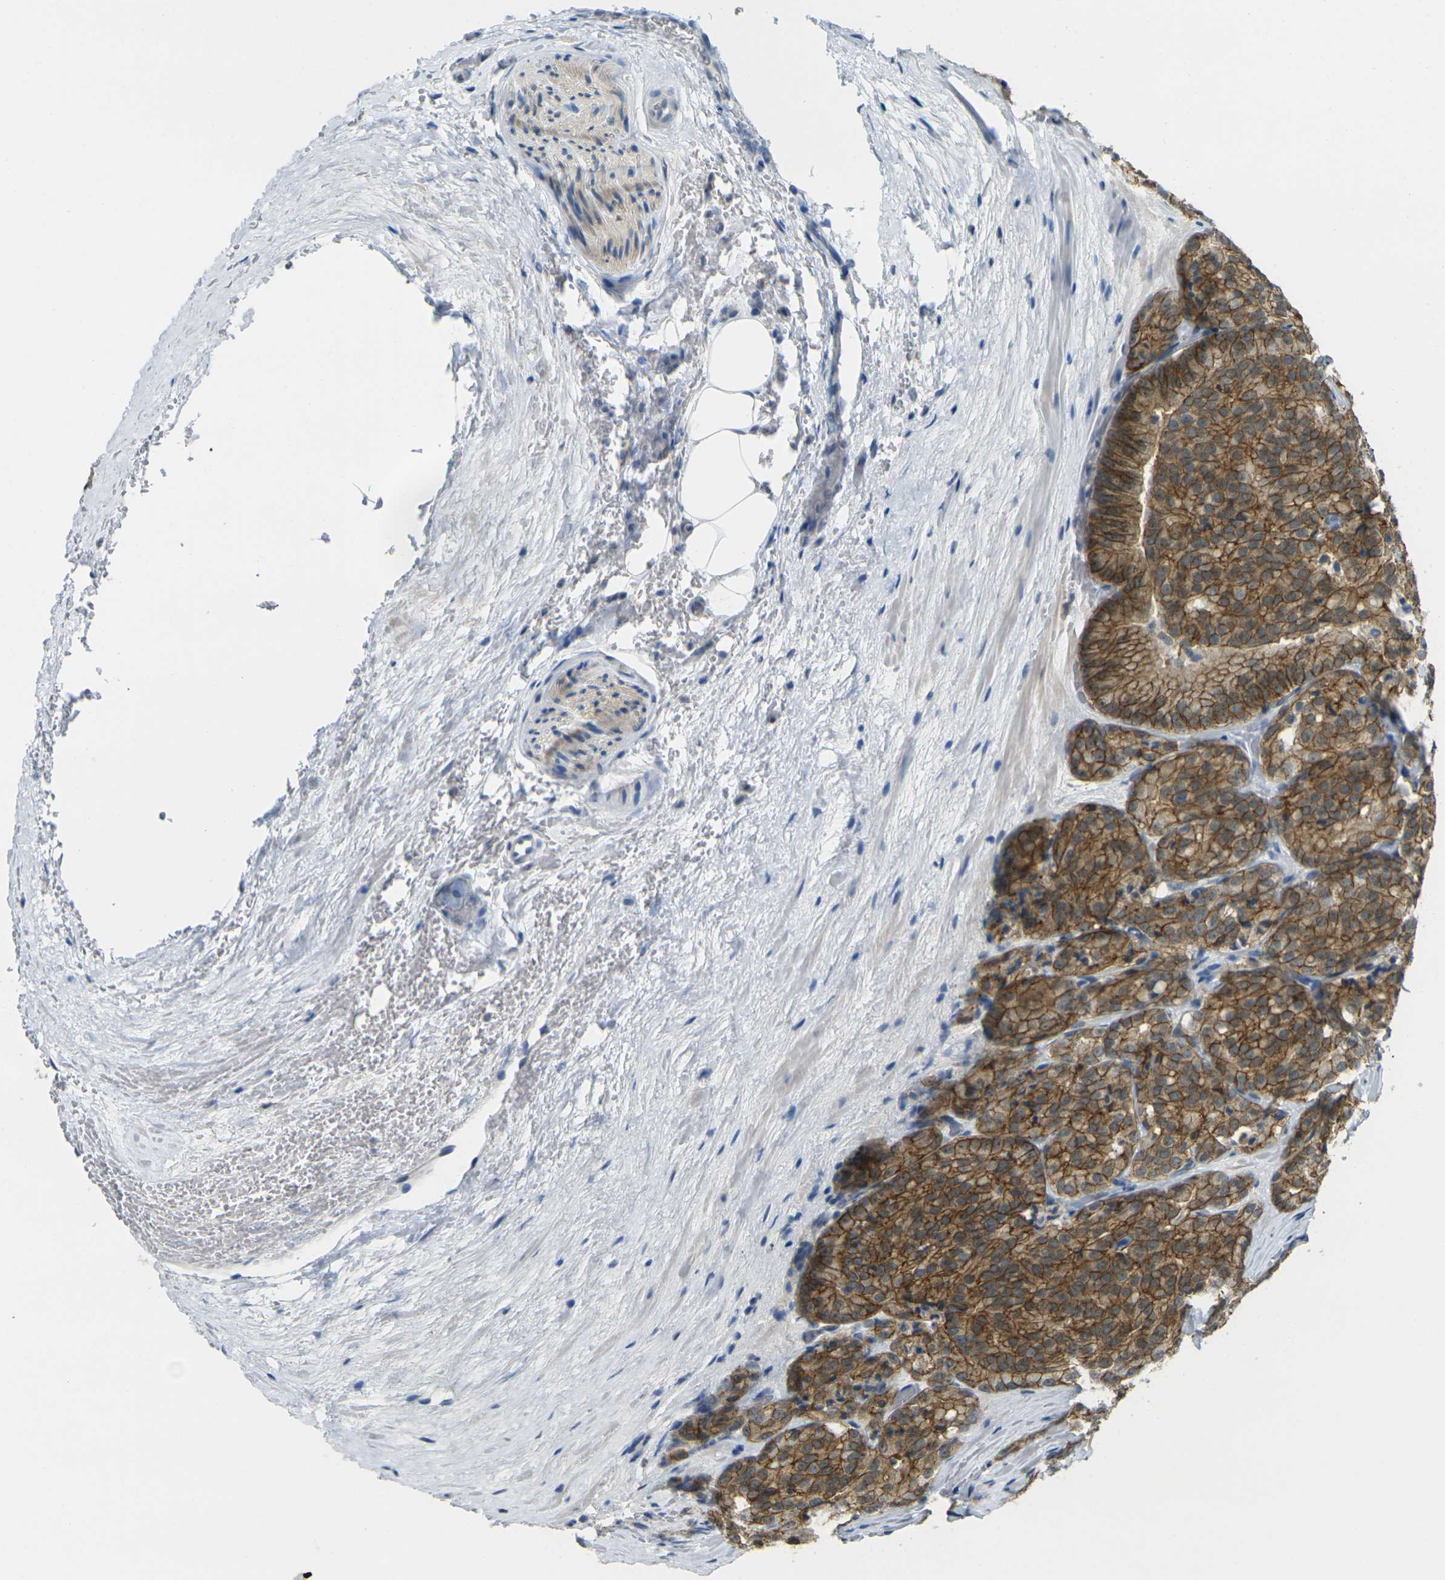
{"staining": {"intensity": "moderate", "quantity": ">75%", "location": "cytoplasmic/membranous"}, "tissue": "prostate cancer", "cell_type": "Tumor cells", "image_type": "cancer", "snomed": [{"axis": "morphology", "description": "Adenocarcinoma, High grade"}, {"axis": "topography", "description": "Prostate"}], "caption": "DAB (3,3'-diaminobenzidine) immunohistochemical staining of prostate cancer (high-grade adenocarcinoma) exhibits moderate cytoplasmic/membranous protein staining in approximately >75% of tumor cells. (DAB IHC with brightfield microscopy, high magnification).", "gene": "SPTBN2", "patient": {"sex": "male", "age": 64}}